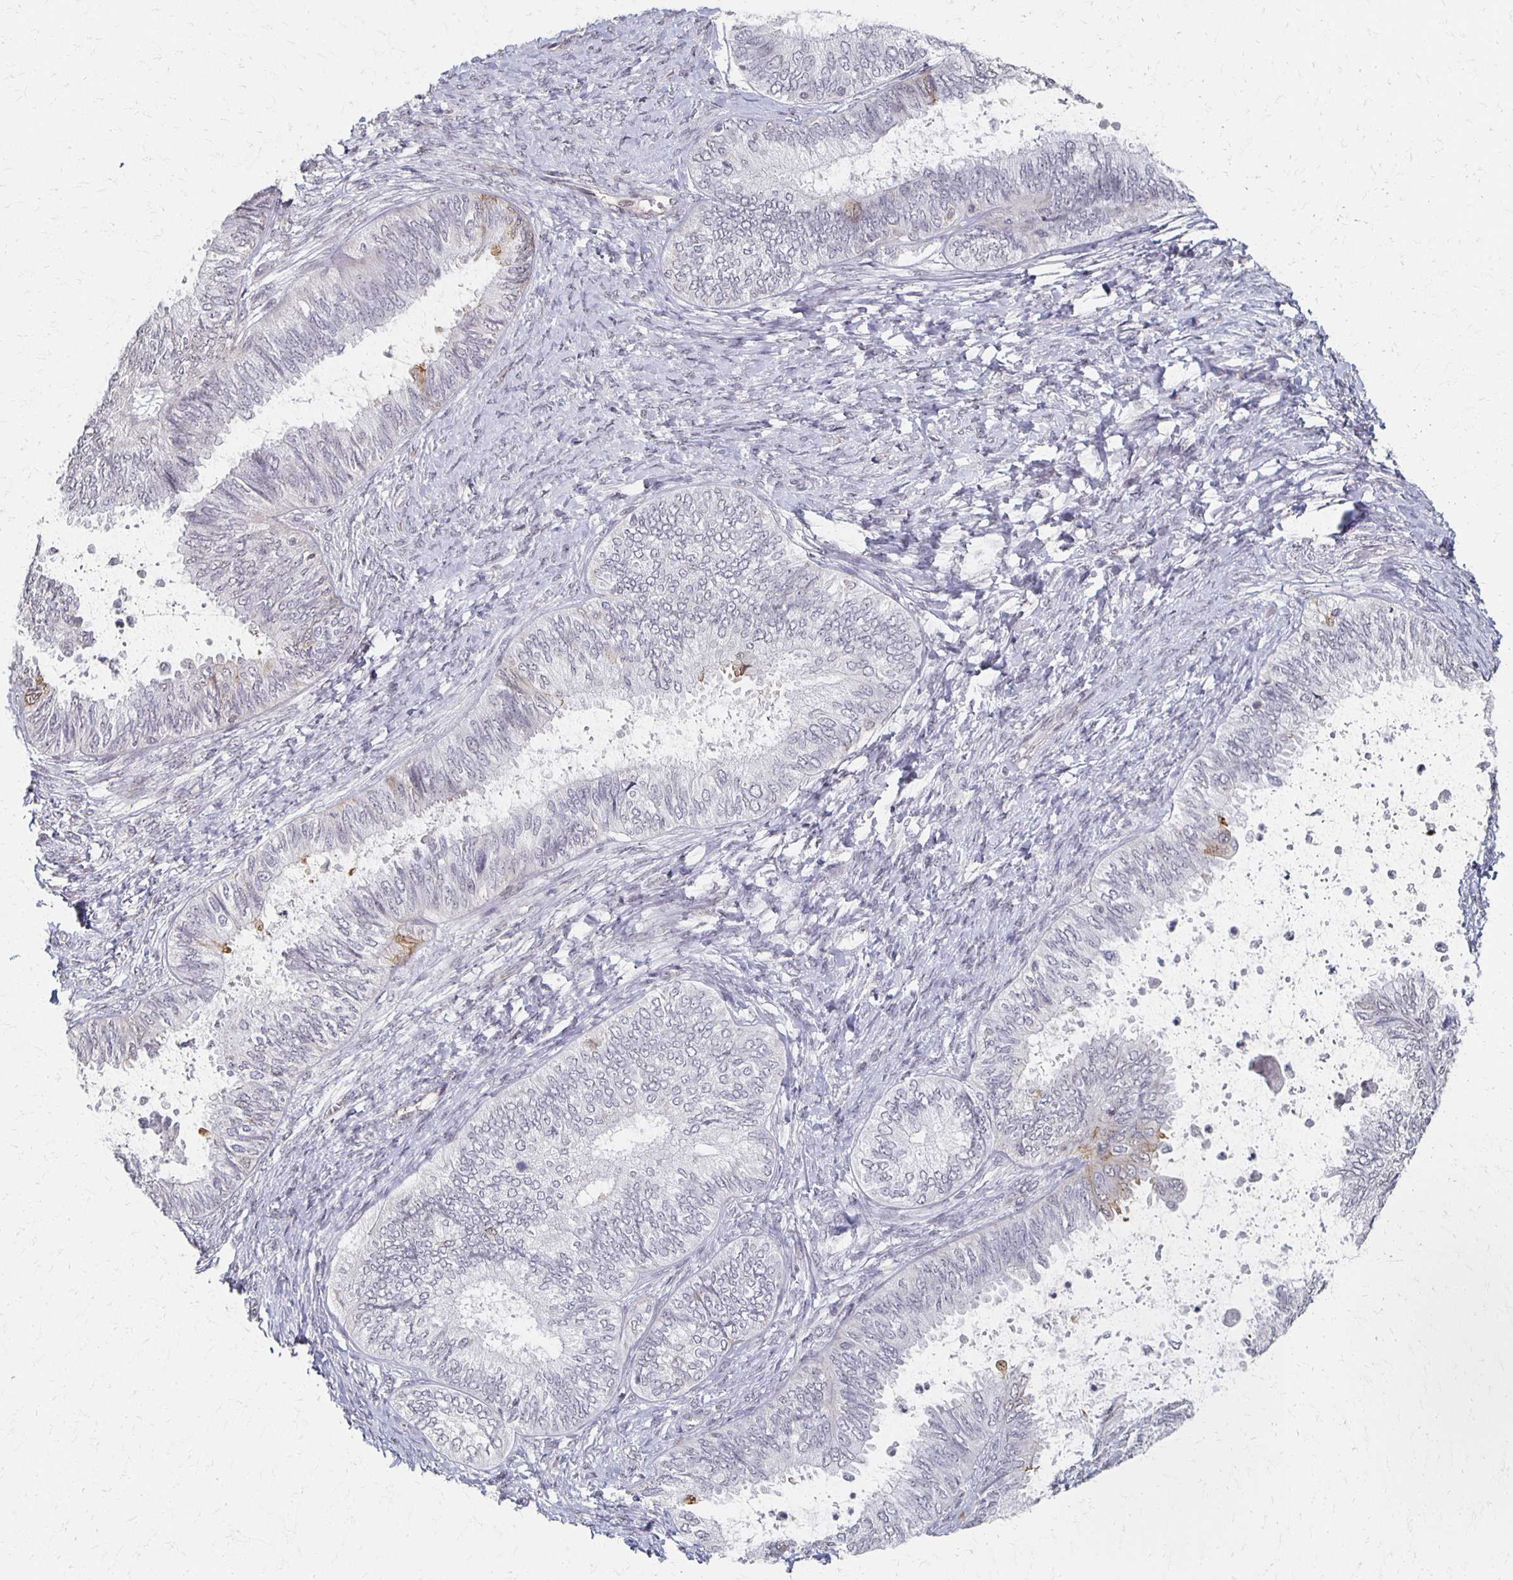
{"staining": {"intensity": "negative", "quantity": "none", "location": "none"}, "tissue": "ovarian cancer", "cell_type": "Tumor cells", "image_type": "cancer", "snomed": [{"axis": "morphology", "description": "Carcinoma, endometroid"}, {"axis": "topography", "description": "Ovary"}], "caption": "An IHC histopathology image of ovarian cancer (endometroid carcinoma) is shown. There is no staining in tumor cells of ovarian cancer (endometroid carcinoma). (DAB (3,3'-diaminobenzidine) immunohistochemistry visualized using brightfield microscopy, high magnification).", "gene": "DAB1", "patient": {"sex": "female", "age": 70}}